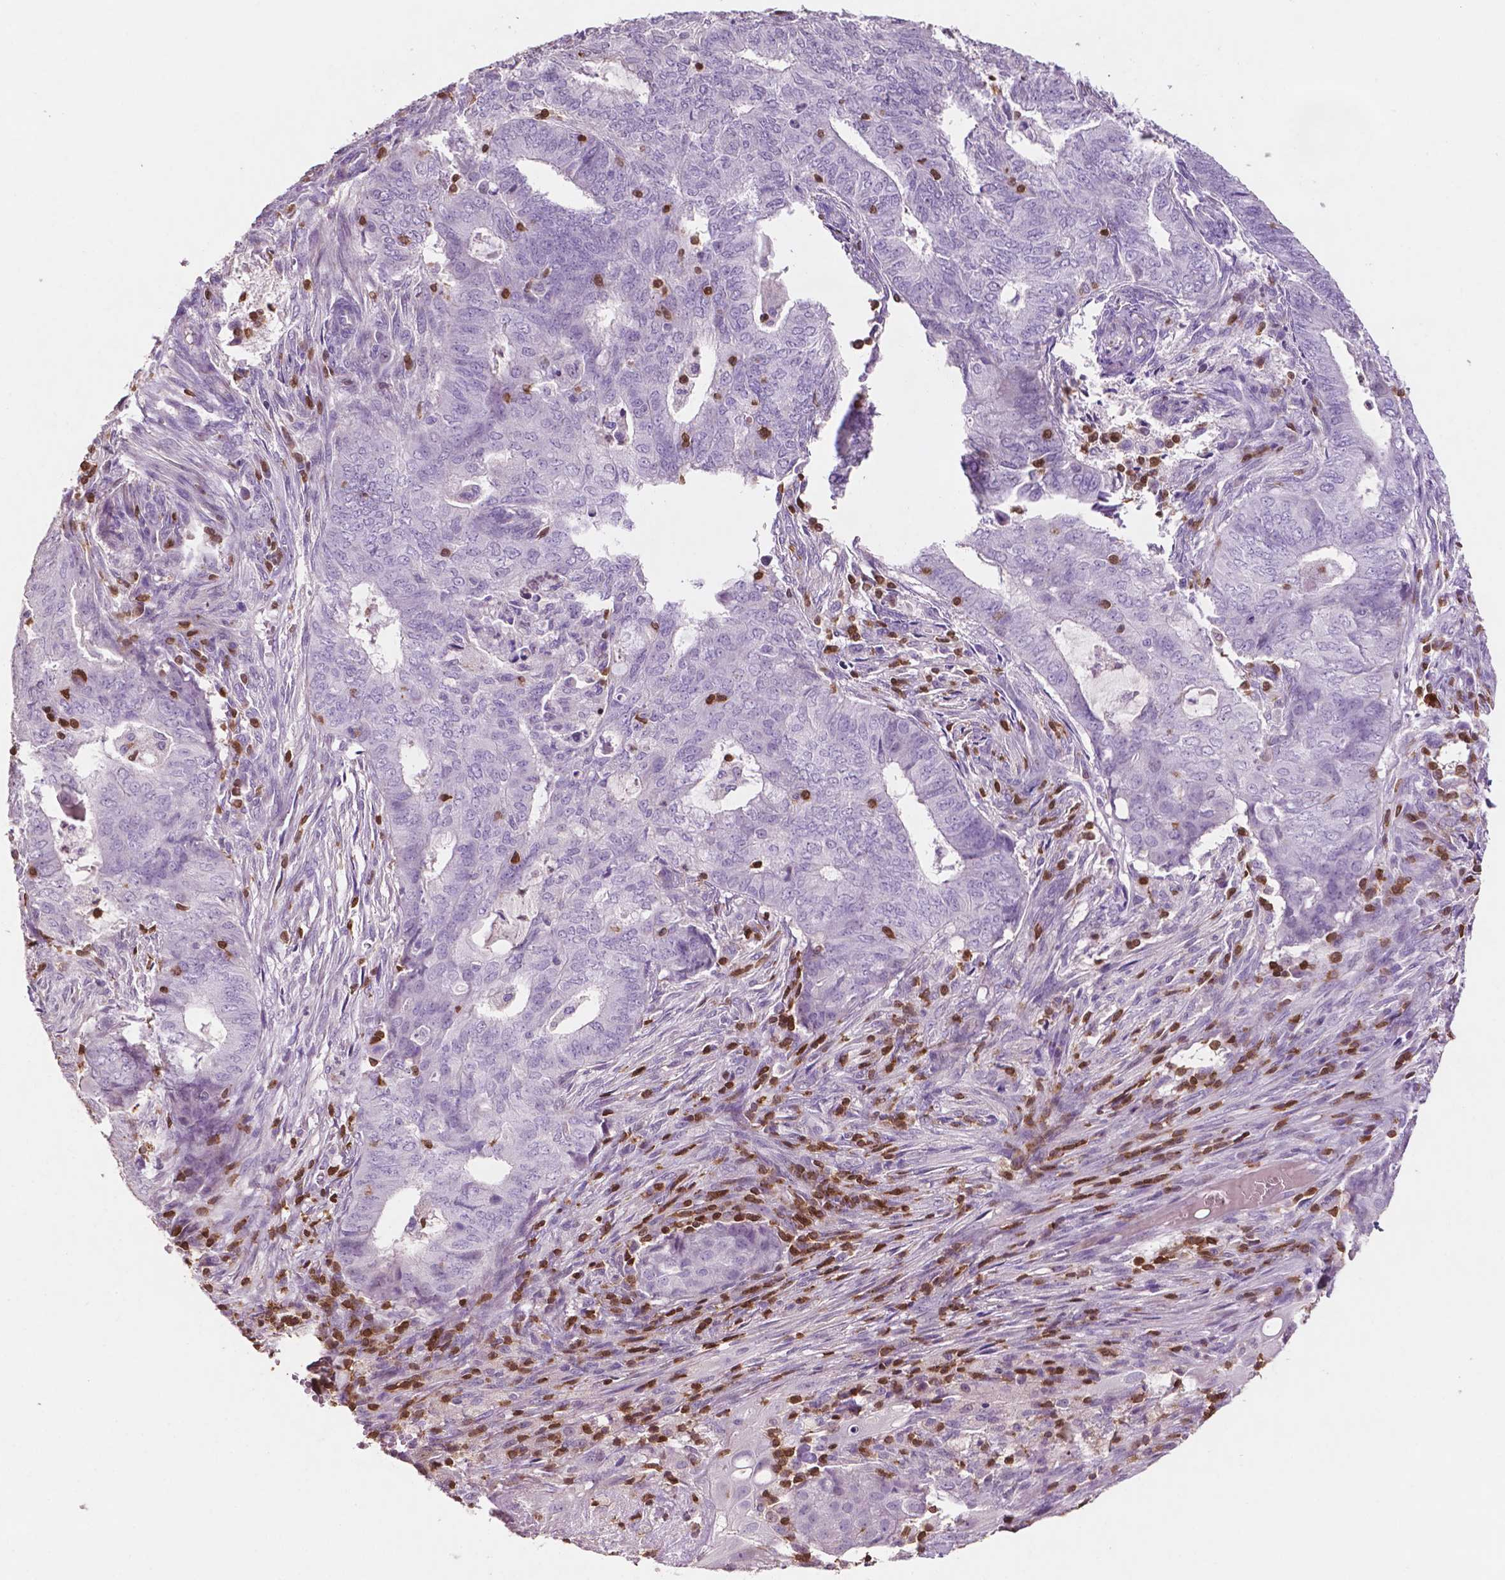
{"staining": {"intensity": "negative", "quantity": "none", "location": "none"}, "tissue": "endometrial cancer", "cell_type": "Tumor cells", "image_type": "cancer", "snomed": [{"axis": "morphology", "description": "Adenocarcinoma, NOS"}, {"axis": "topography", "description": "Endometrium"}], "caption": "Human endometrial cancer (adenocarcinoma) stained for a protein using IHC shows no expression in tumor cells.", "gene": "TBC1D10C", "patient": {"sex": "female", "age": 62}}